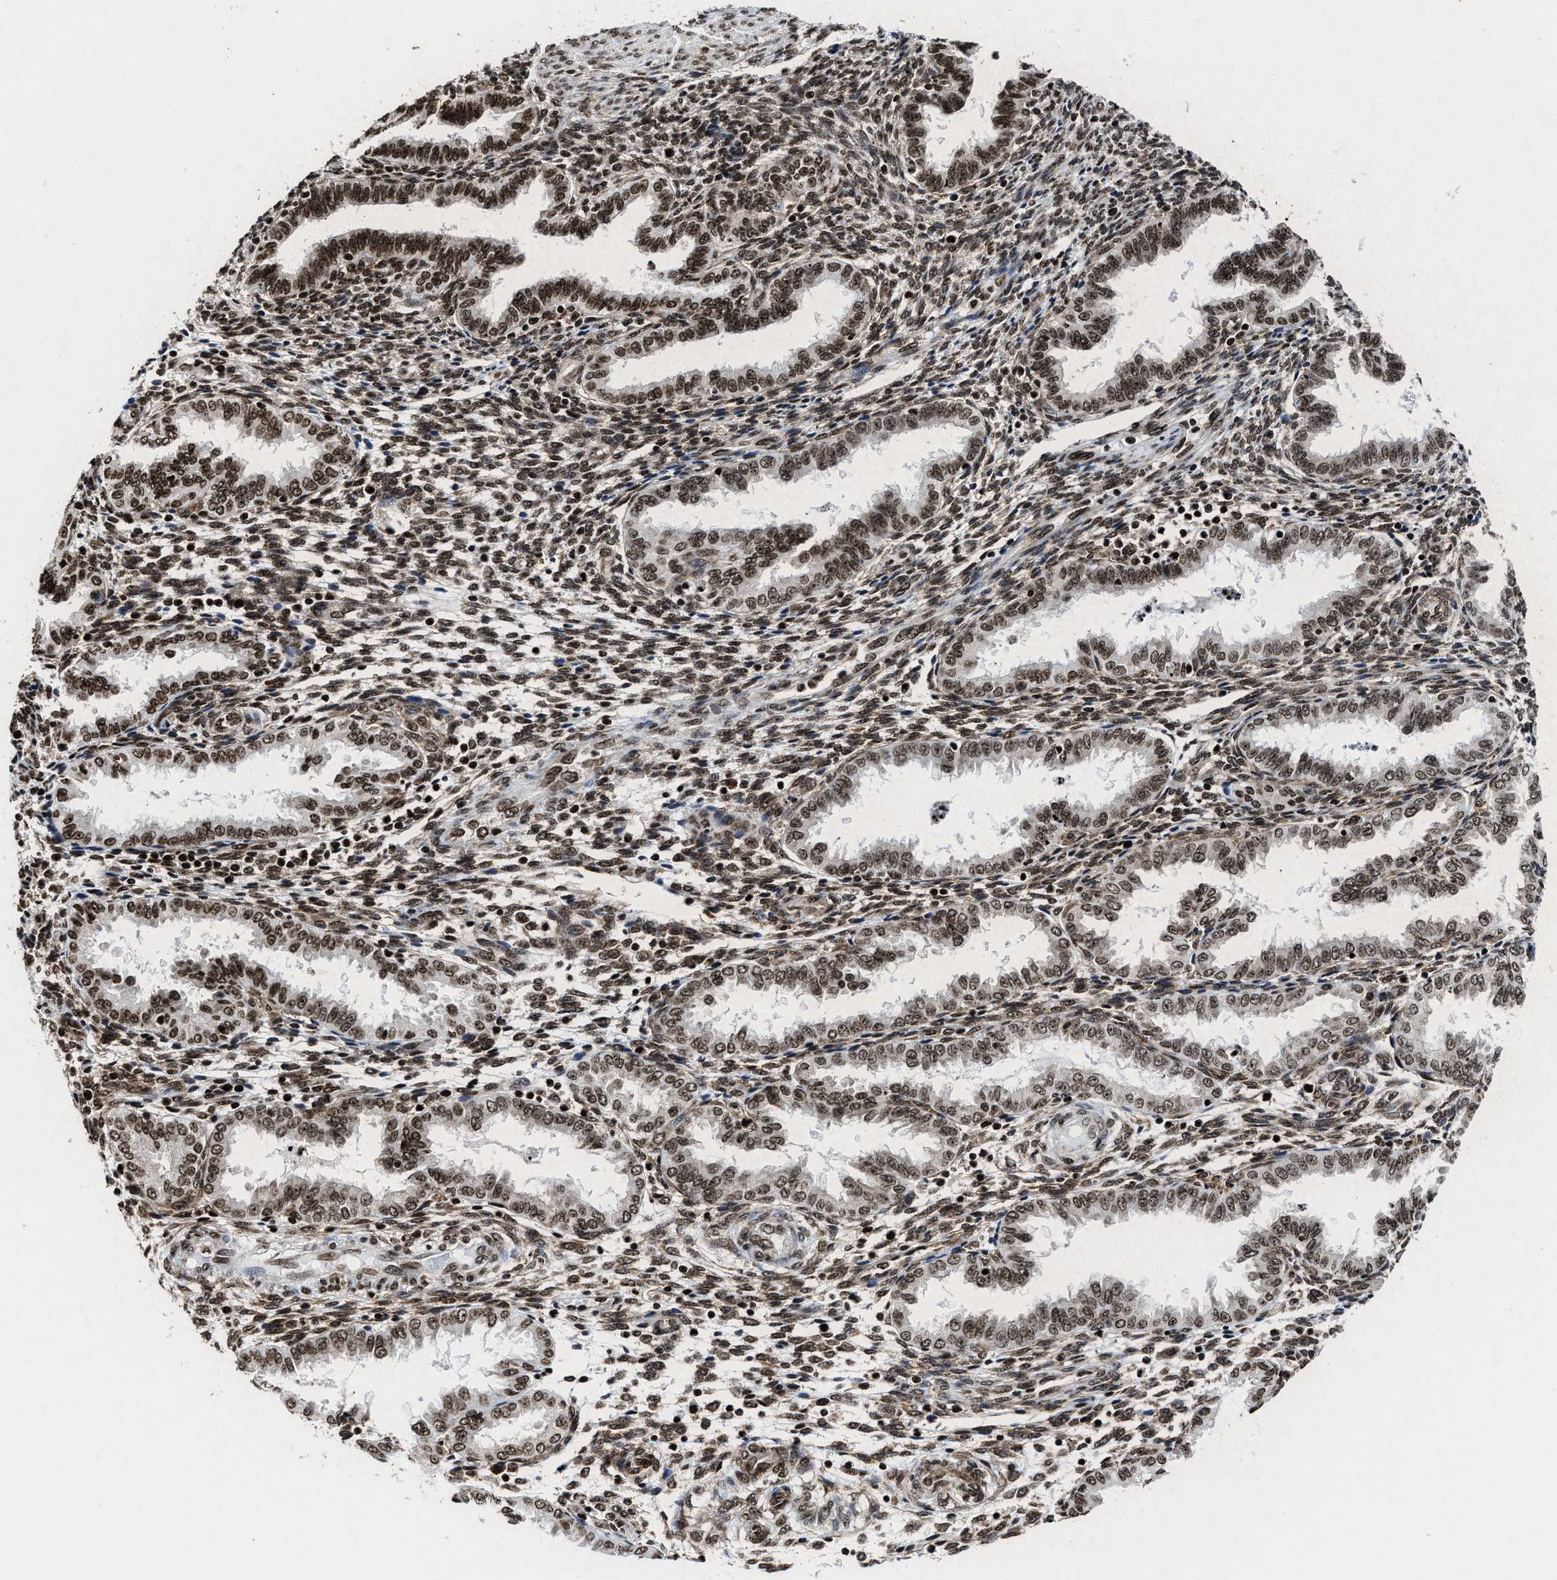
{"staining": {"intensity": "strong", "quantity": ">75%", "location": "nuclear"}, "tissue": "endometrium", "cell_type": "Cells in endometrial stroma", "image_type": "normal", "snomed": [{"axis": "morphology", "description": "Normal tissue, NOS"}, {"axis": "topography", "description": "Endometrium"}], "caption": "Immunohistochemical staining of normal endometrium demonstrates >75% levels of strong nuclear protein positivity in about >75% of cells in endometrial stroma. (Brightfield microscopy of DAB IHC at high magnification).", "gene": "ALYREF", "patient": {"sex": "female", "age": 33}}